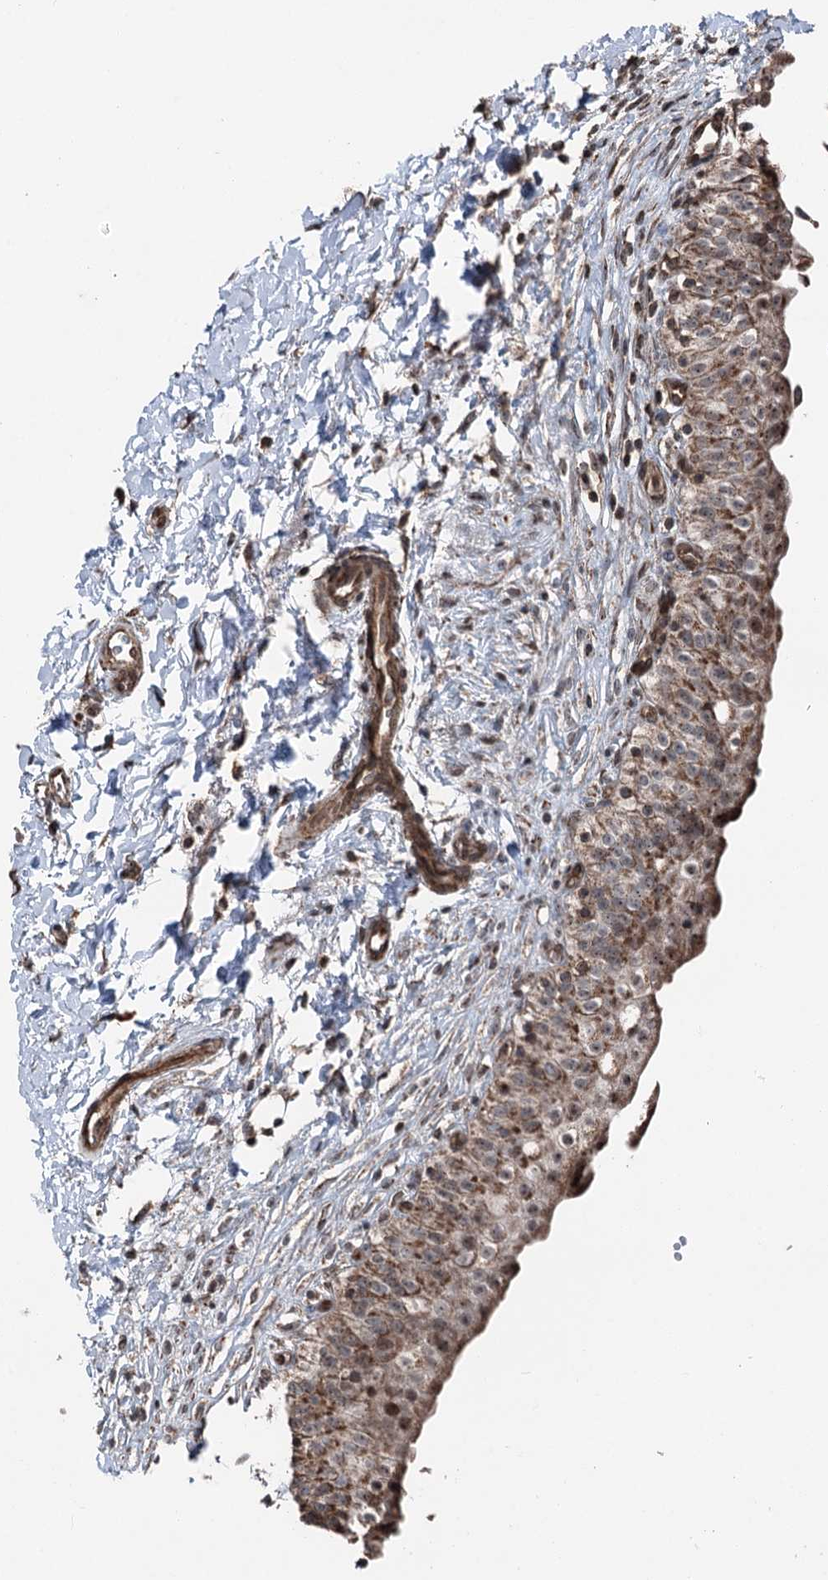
{"staining": {"intensity": "moderate", "quantity": ">75%", "location": "cytoplasmic/membranous,nuclear"}, "tissue": "urinary bladder", "cell_type": "Urothelial cells", "image_type": "normal", "snomed": [{"axis": "morphology", "description": "Normal tissue, NOS"}, {"axis": "topography", "description": "Urinary bladder"}], "caption": "A brown stain shows moderate cytoplasmic/membranous,nuclear staining of a protein in urothelial cells of unremarkable human urinary bladder.", "gene": "STEEP1", "patient": {"sex": "male", "age": 55}}